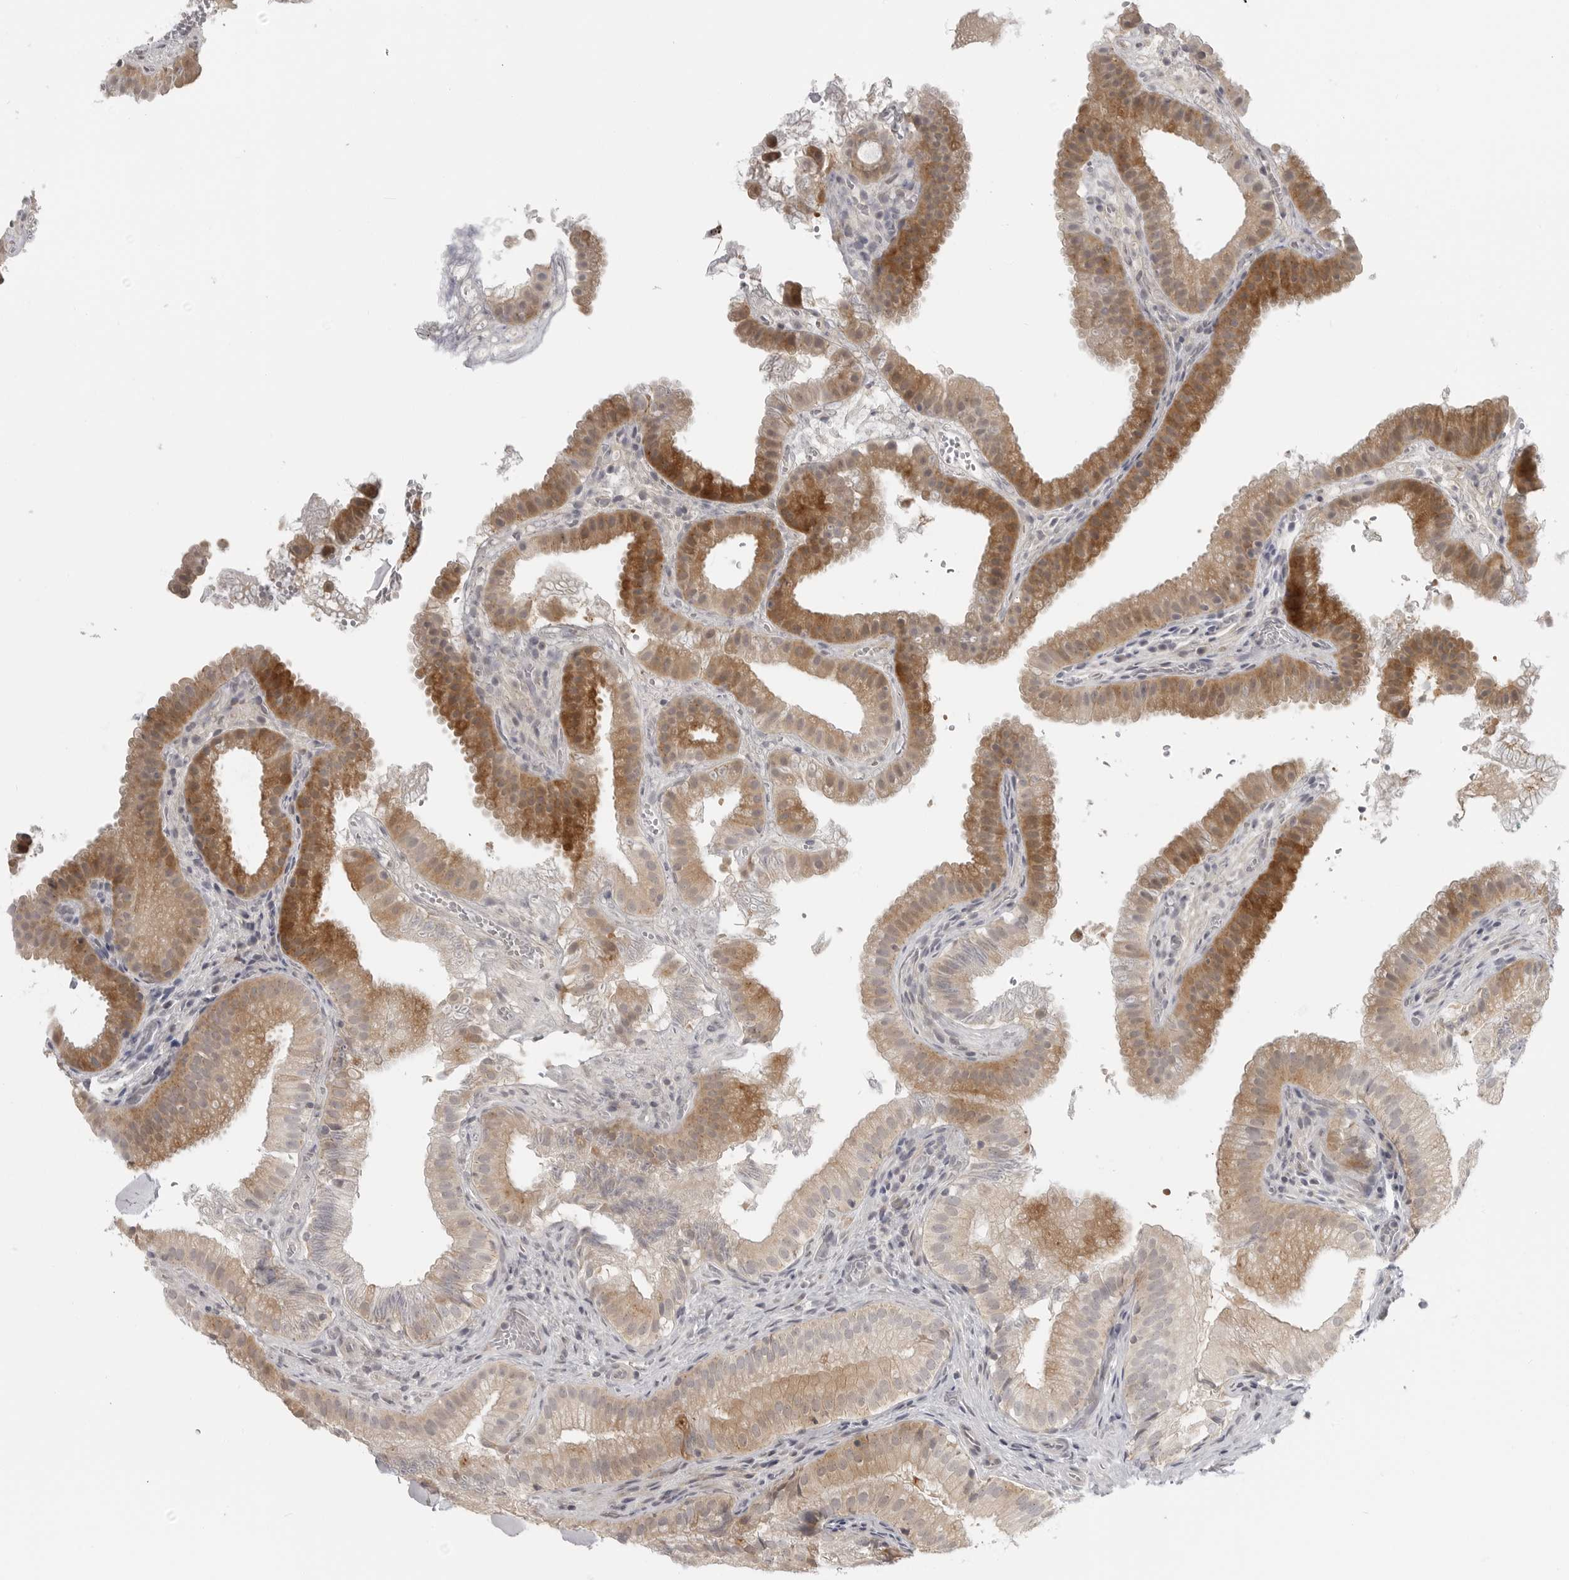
{"staining": {"intensity": "moderate", "quantity": "25%-75%", "location": "cytoplasmic/membranous"}, "tissue": "gallbladder", "cell_type": "Glandular cells", "image_type": "normal", "snomed": [{"axis": "morphology", "description": "Normal tissue, NOS"}, {"axis": "topography", "description": "Gallbladder"}], "caption": "About 25%-75% of glandular cells in benign human gallbladder show moderate cytoplasmic/membranous protein expression as visualized by brown immunohistochemical staining.", "gene": "CTIF", "patient": {"sex": "female", "age": 30}}